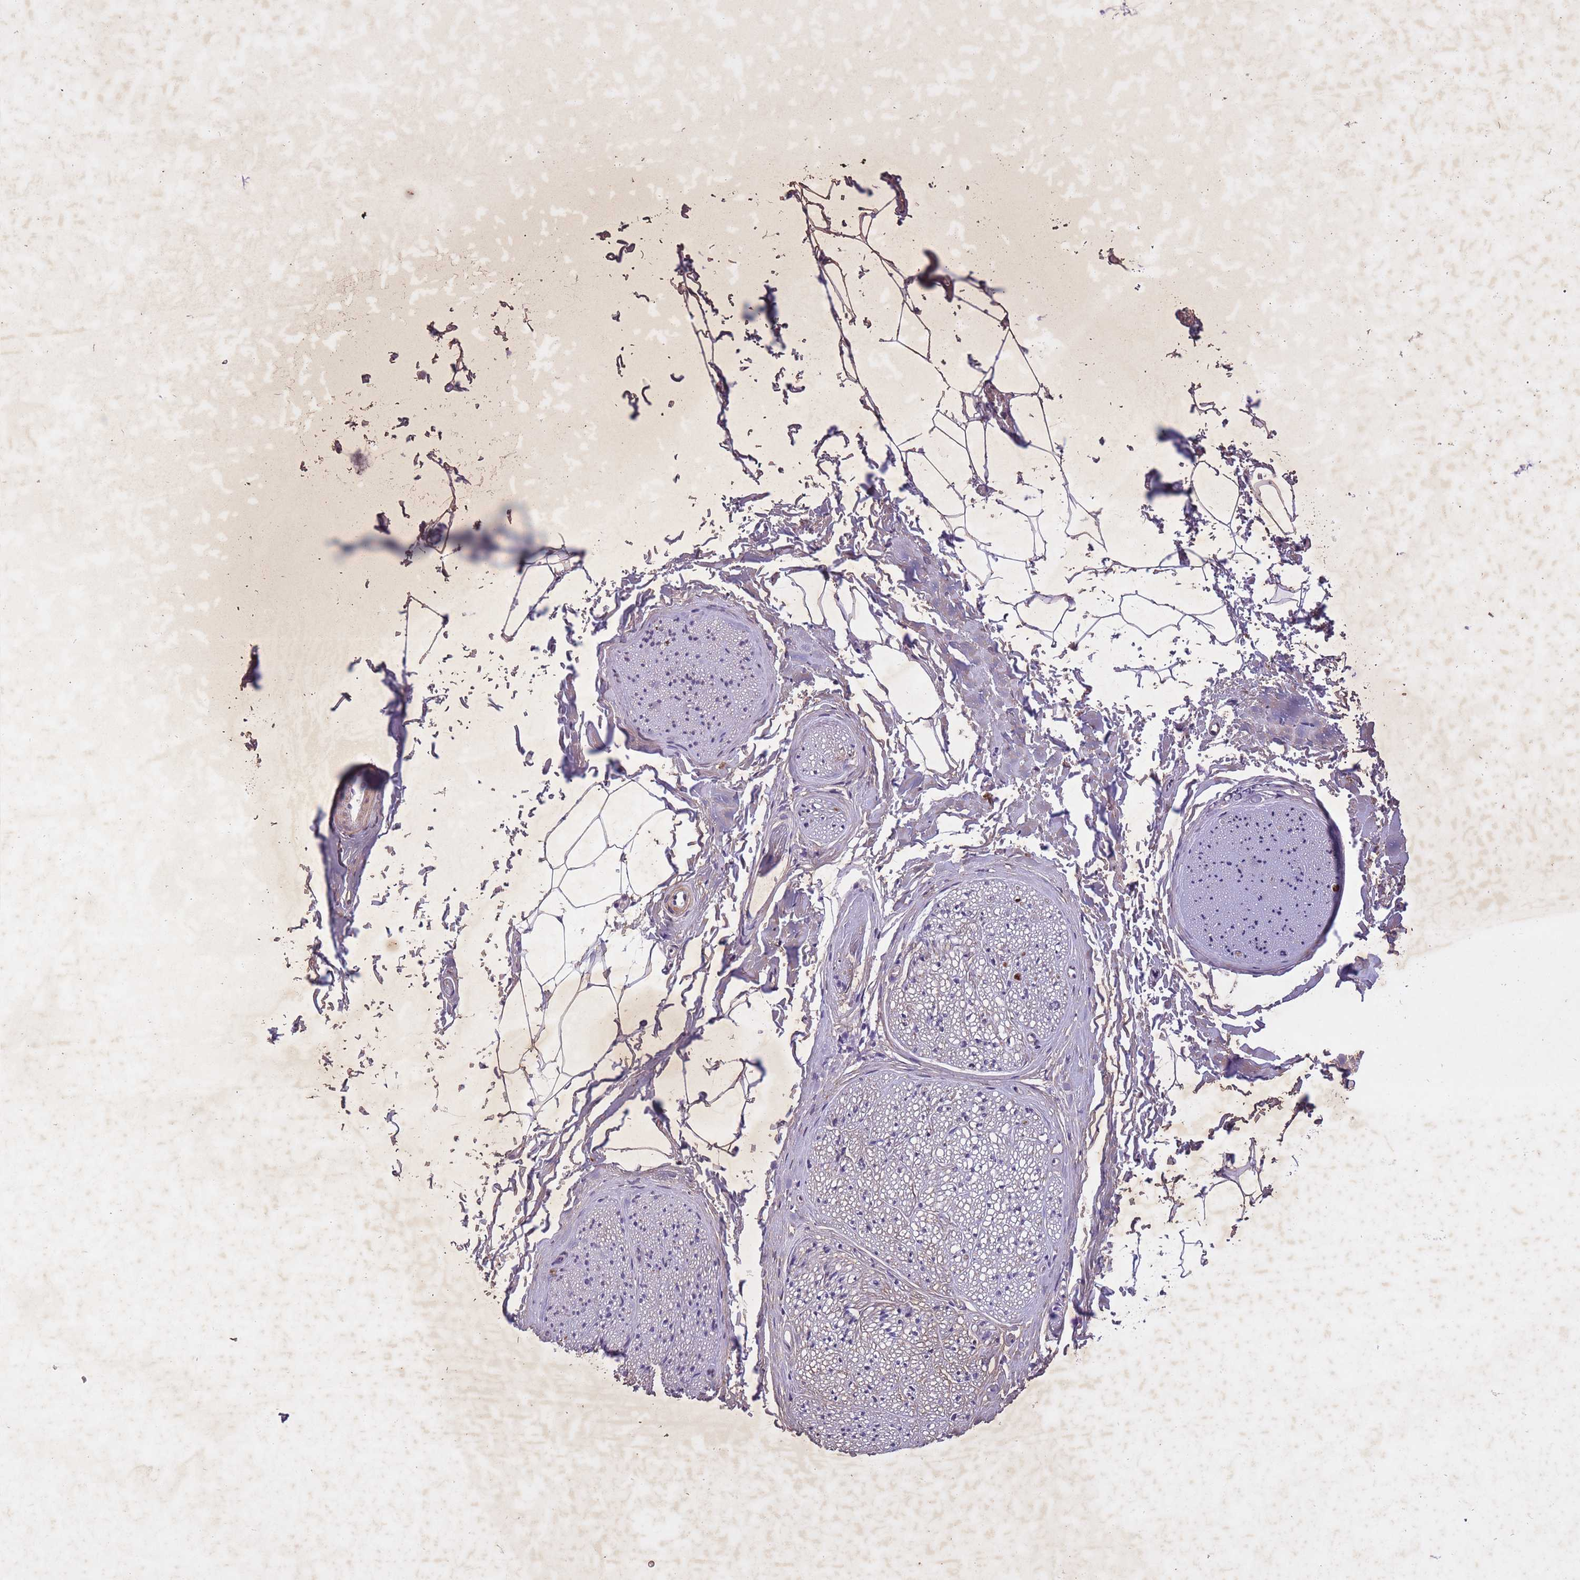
{"staining": {"intensity": "weak", "quantity": "25%-75%", "location": "cytoplasmic/membranous"}, "tissue": "adipose tissue", "cell_type": "Adipocytes", "image_type": "normal", "snomed": [{"axis": "morphology", "description": "Normal tissue, NOS"}, {"axis": "morphology", "description": "Adenocarcinoma, High grade"}, {"axis": "topography", "description": "Prostate"}, {"axis": "topography", "description": "Peripheral nerve tissue"}], "caption": "Immunohistochemistry (IHC) photomicrograph of benign human adipose tissue stained for a protein (brown), which exhibits low levels of weak cytoplasmic/membranous positivity in approximately 25%-75% of adipocytes.", "gene": "CBX6", "patient": {"sex": "male", "age": 68}}